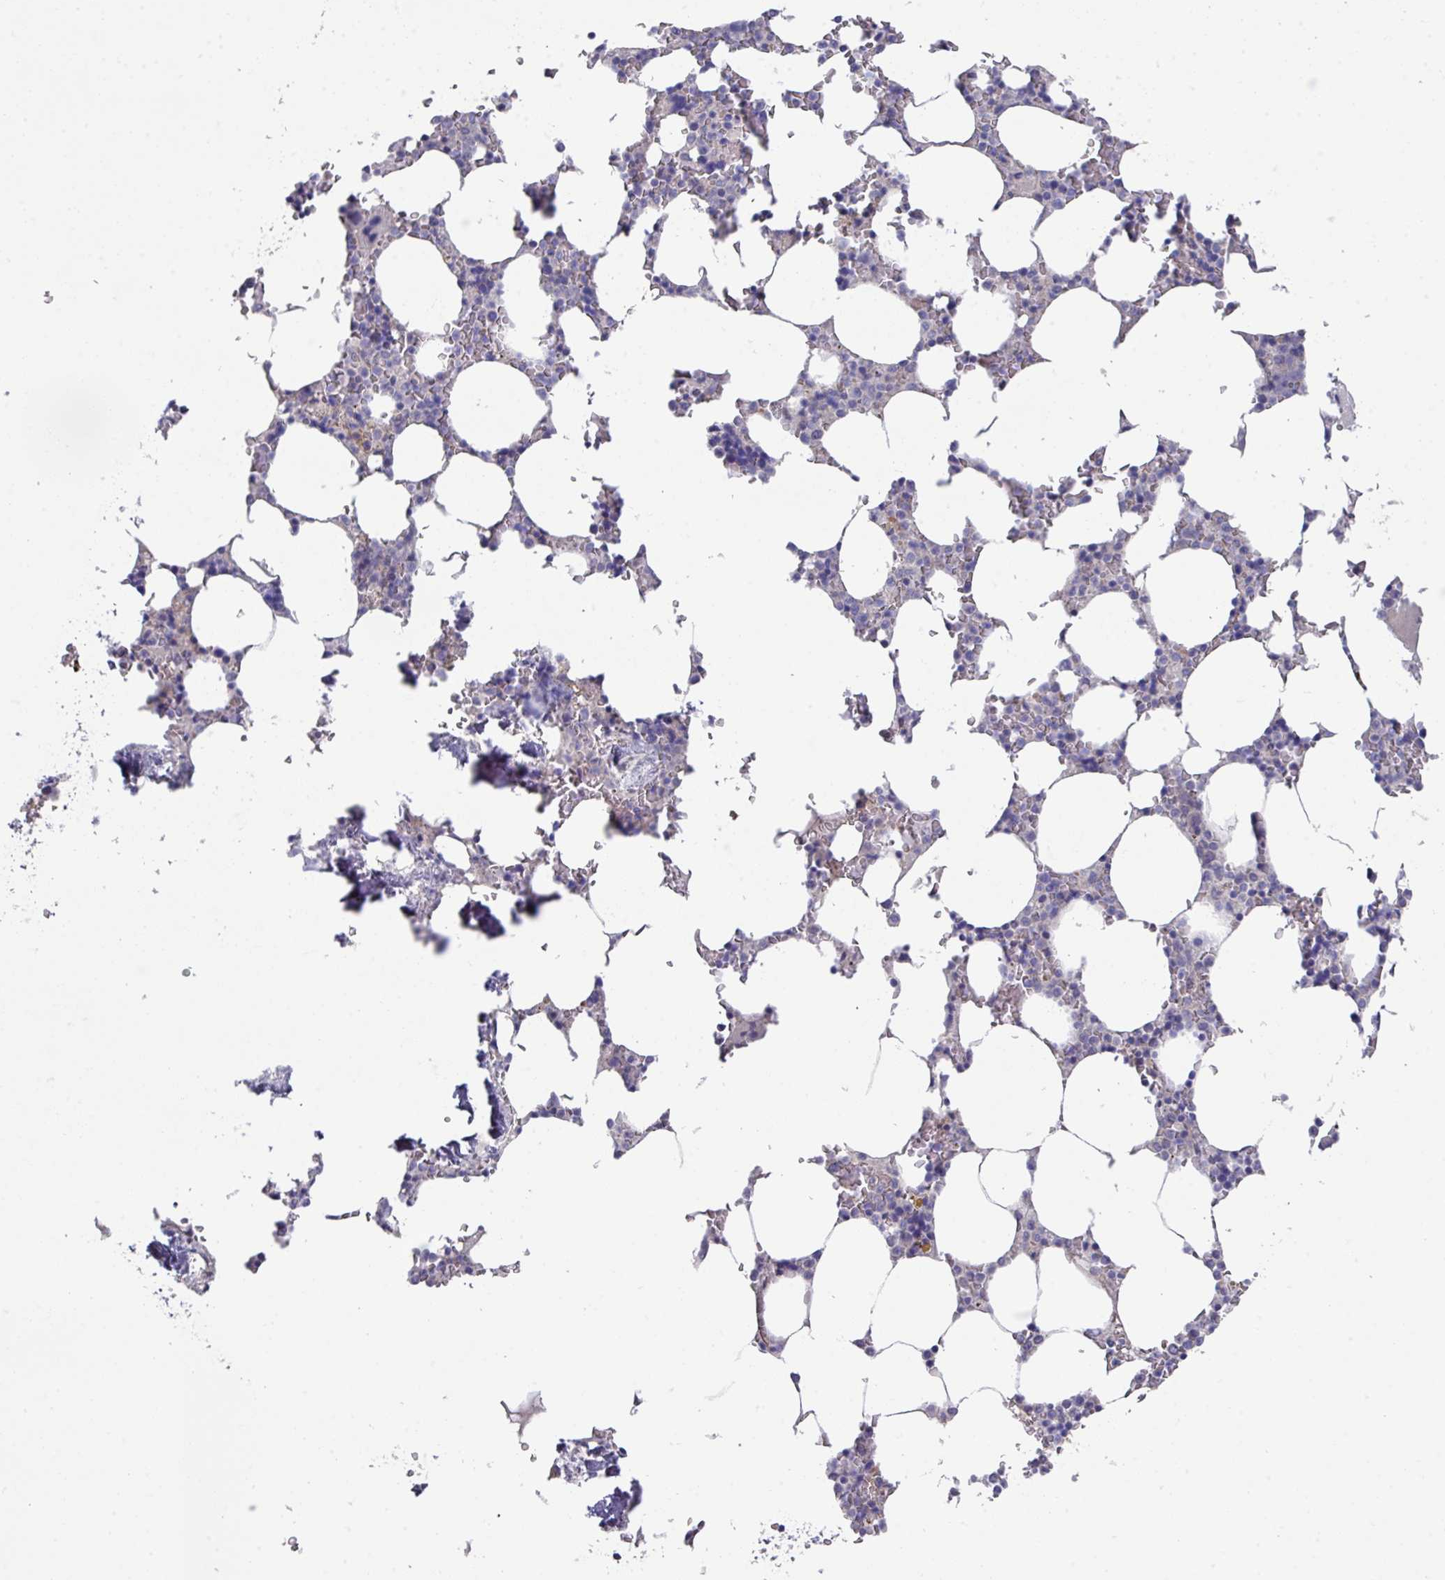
{"staining": {"intensity": "negative", "quantity": "none", "location": "none"}, "tissue": "bone marrow", "cell_type": "Hematopoietic cells", "image_type": "normal", "snomed": [{"axis": "morphology", "description": "Normal tissue, NOS"}, {"axis": "topography", "description": "Bone marrow"}], "caption": "Hematopoietic cells show no significant expression in normal bone marrow. (Brightfield microscopy of DAB immunohistochemistry (IHC) at high magnification).", "gene": "PRR5", "patient": {"sex": "male", "age": 64}}